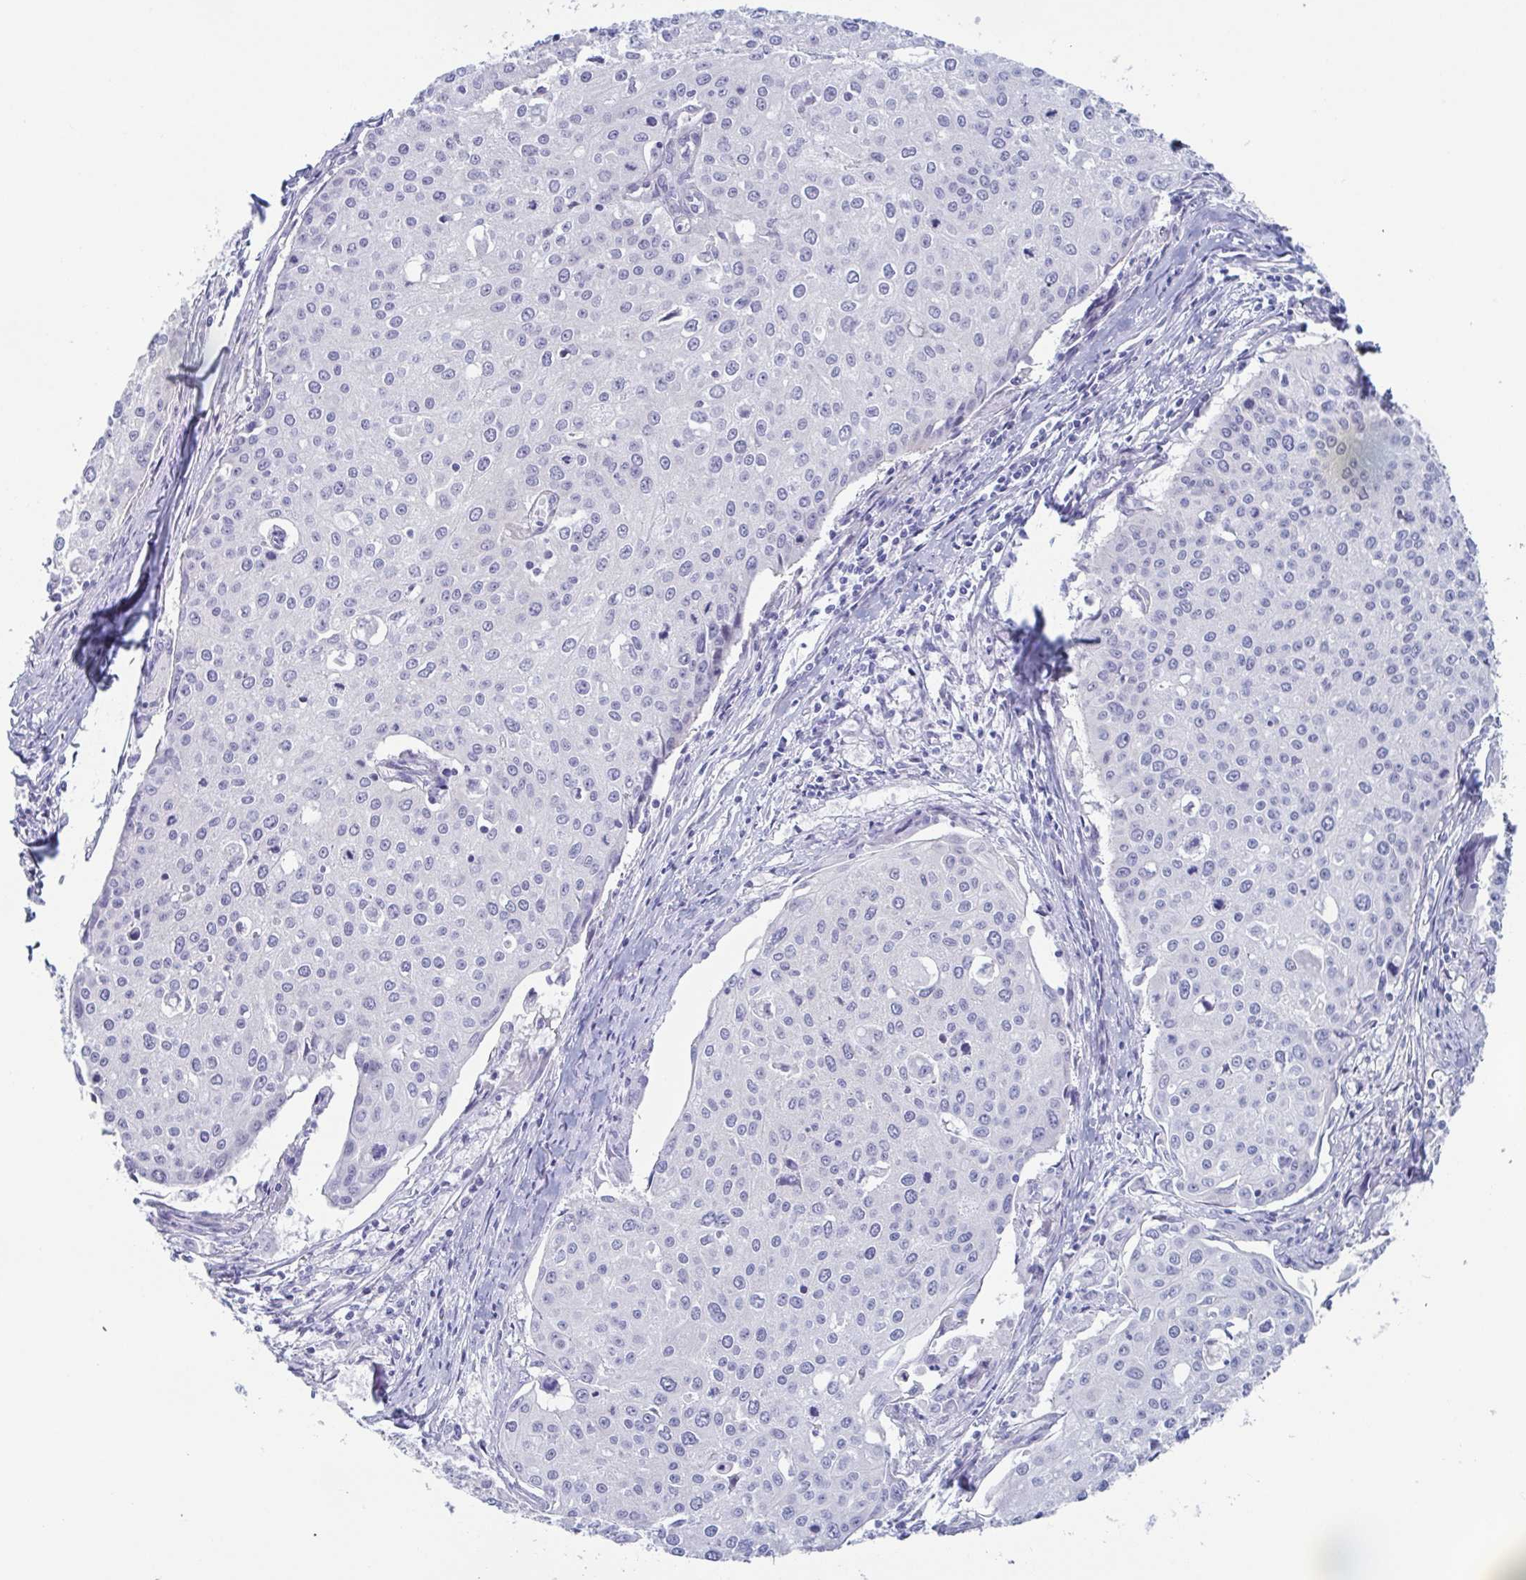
{"staining": {"intensity": "negative", "quantity": "none", "location": "none"}, "tissue": "cervical cancer", "cell_type": "Tumor cells", "image_type": "cancer", "snomed": [{"axis": "morphology", "description": "Squamous cell carcinoma, NOS"}, {"axis": "topography", "description": "Cervix"}], "caption": "Tumor cells are negative for brown protein staining in cervical squamous cell carcinoma.", "gene": "DYNC1I1", "patient": {"sex": "female", "age": 38}}